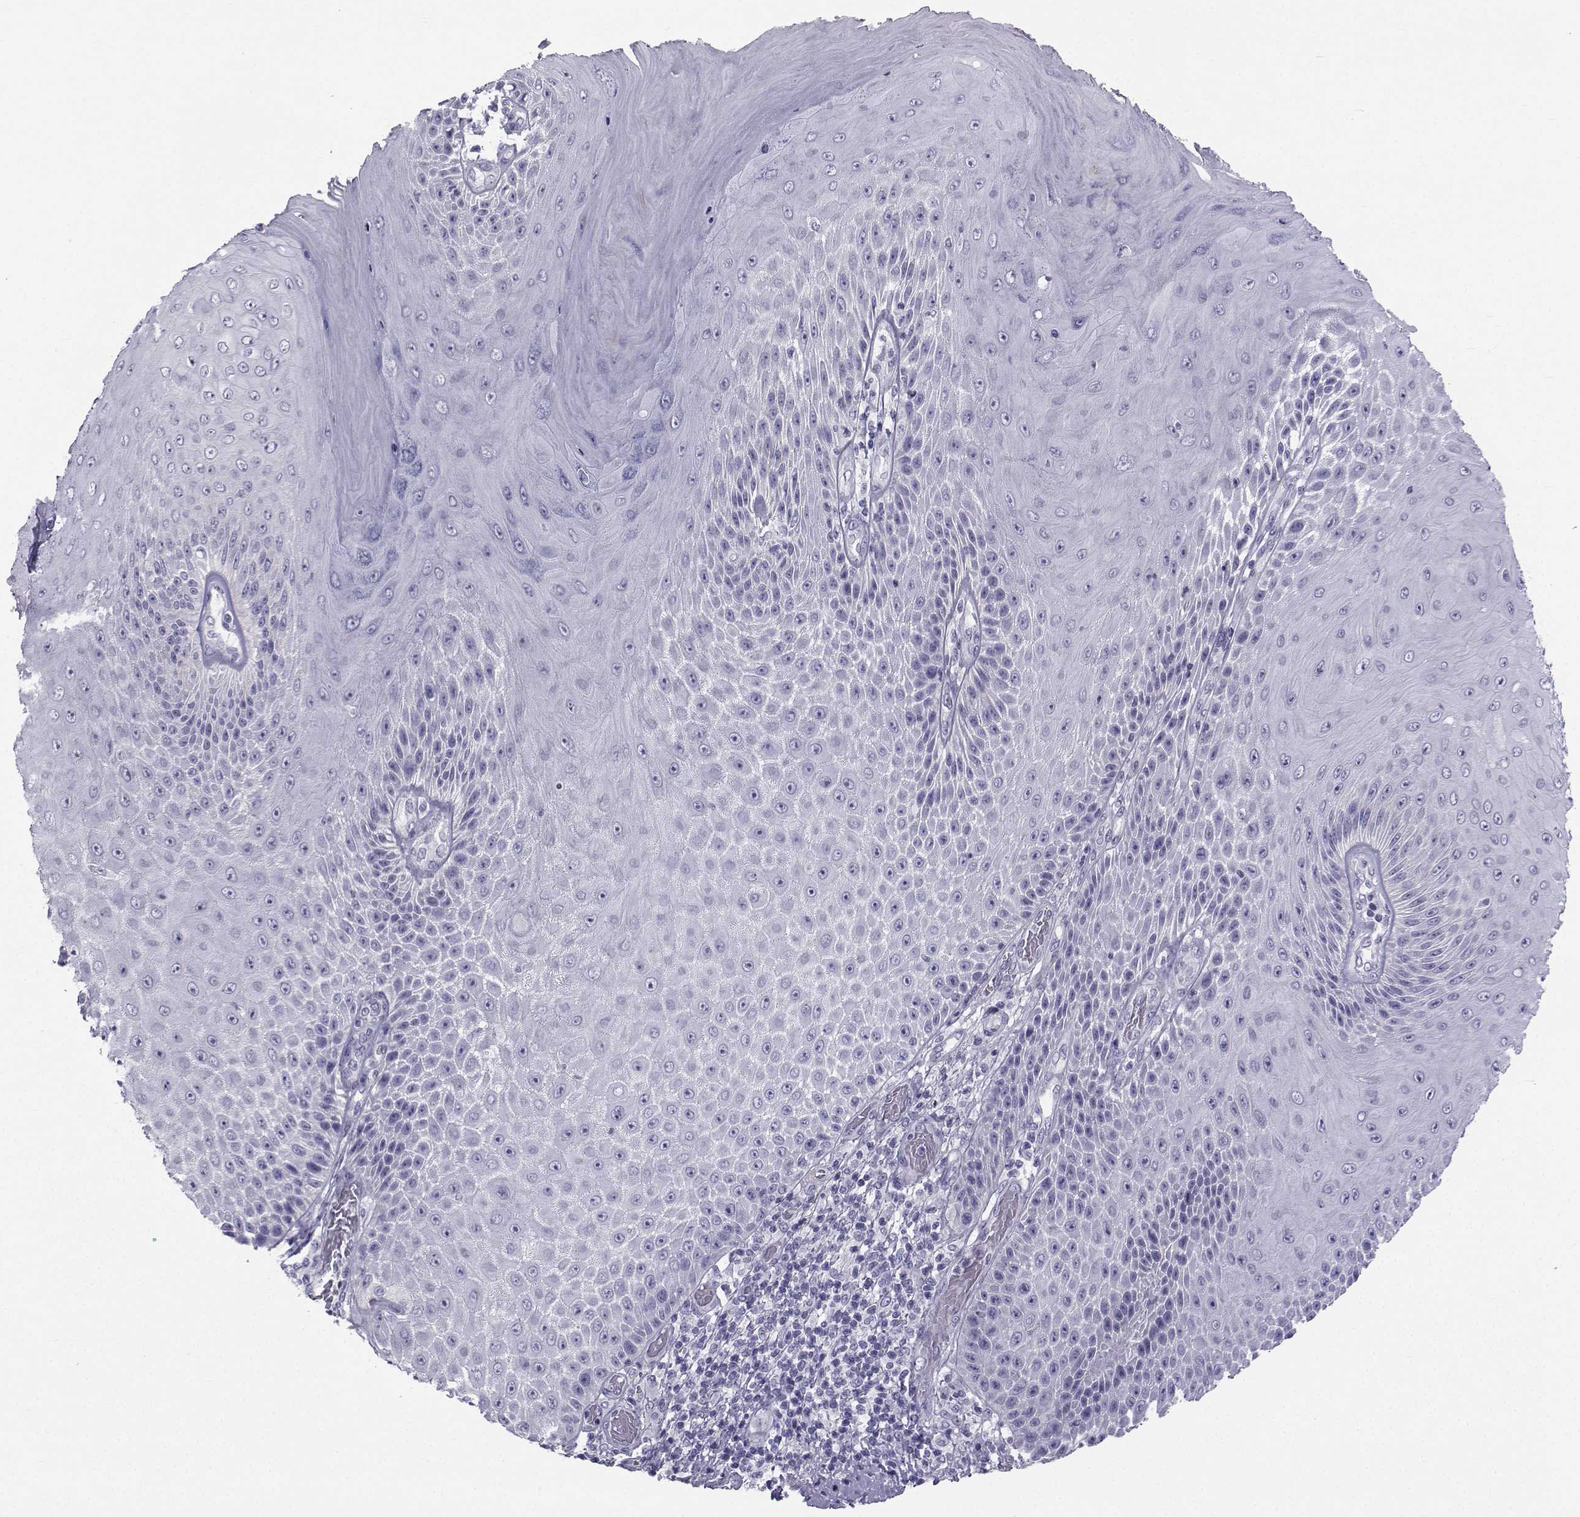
{"staining": {"intensity": "negative", "quantity": "none", "location": "none"}, "tissue": "skin cancer", "cell_type": "Tumor cells", "image_type": "cancer", "snomed": [{"axis": "morphology", "description": "Squamous cell carcinoma, NOS"}, {"axis": "topography", "description": "Skin"}], "caption": "Micrograph shows no protein expression in tumor cells of skin cancer tissue. Brightfield microscopy of immunohistochemistry stained with DAB (brown) and hematoxylin (blue), captured at high magnification.", "gene": "SPANXD", "patient": {"sex": "male", "age": 62}}